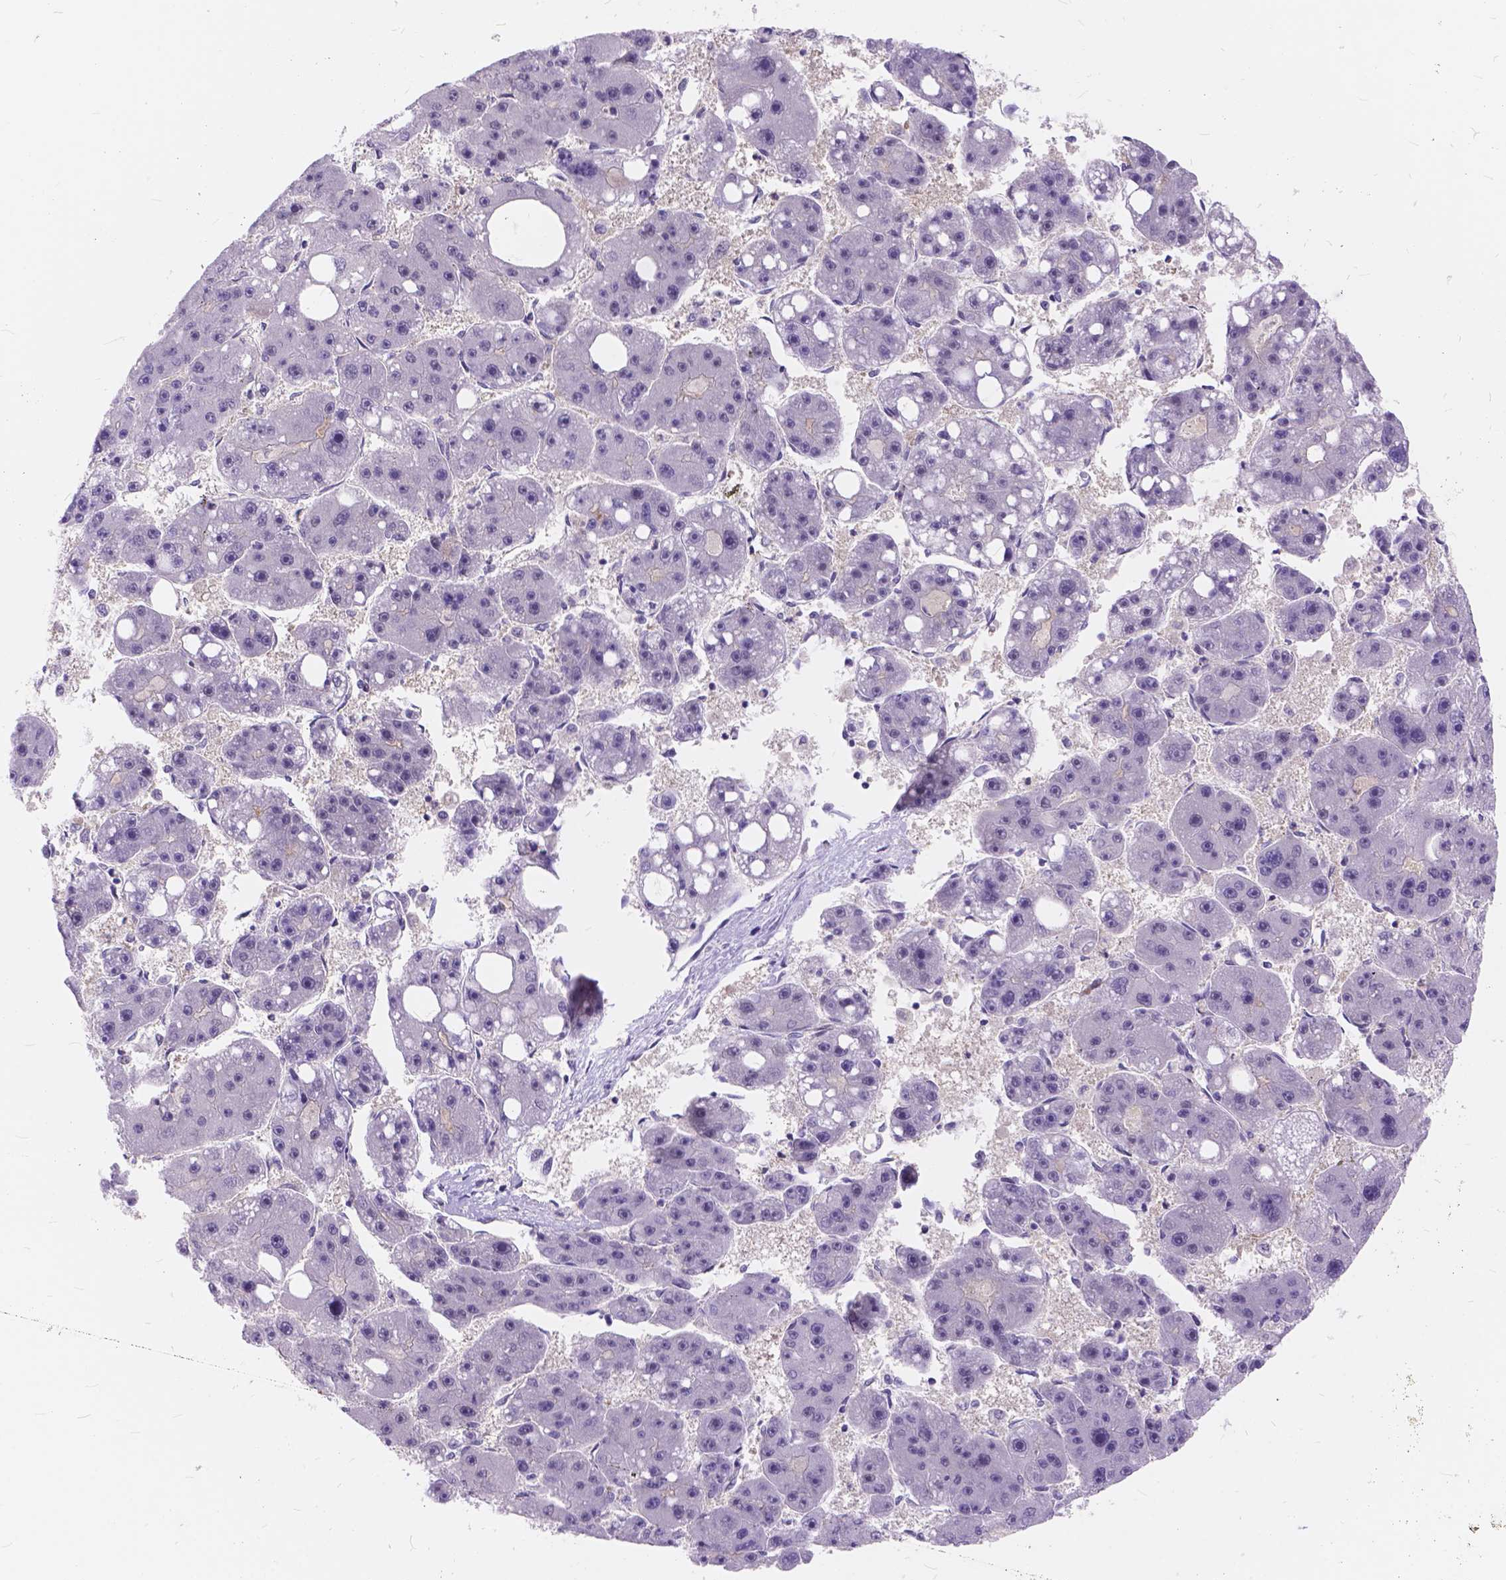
{"staining": {"intensity": "negative", "quantity": "none", "location": "none"}, "tissue": "liver cancer", "cell_type": "Tumor cells", "image_type": "cancer", "snomed": [{"axis": "morphology", "description": "Carcinoma, Hepatocellular, NOS"}, {"axis": "topography", "description": "Liver"}], "caption": "A histopathology image of hepatocellular carcinoma (liver) stained for a protein exhibits no brown staining in tumor cells.", "gene": "MAN2C1", "patient": {"sex": "female", "age": 61}}